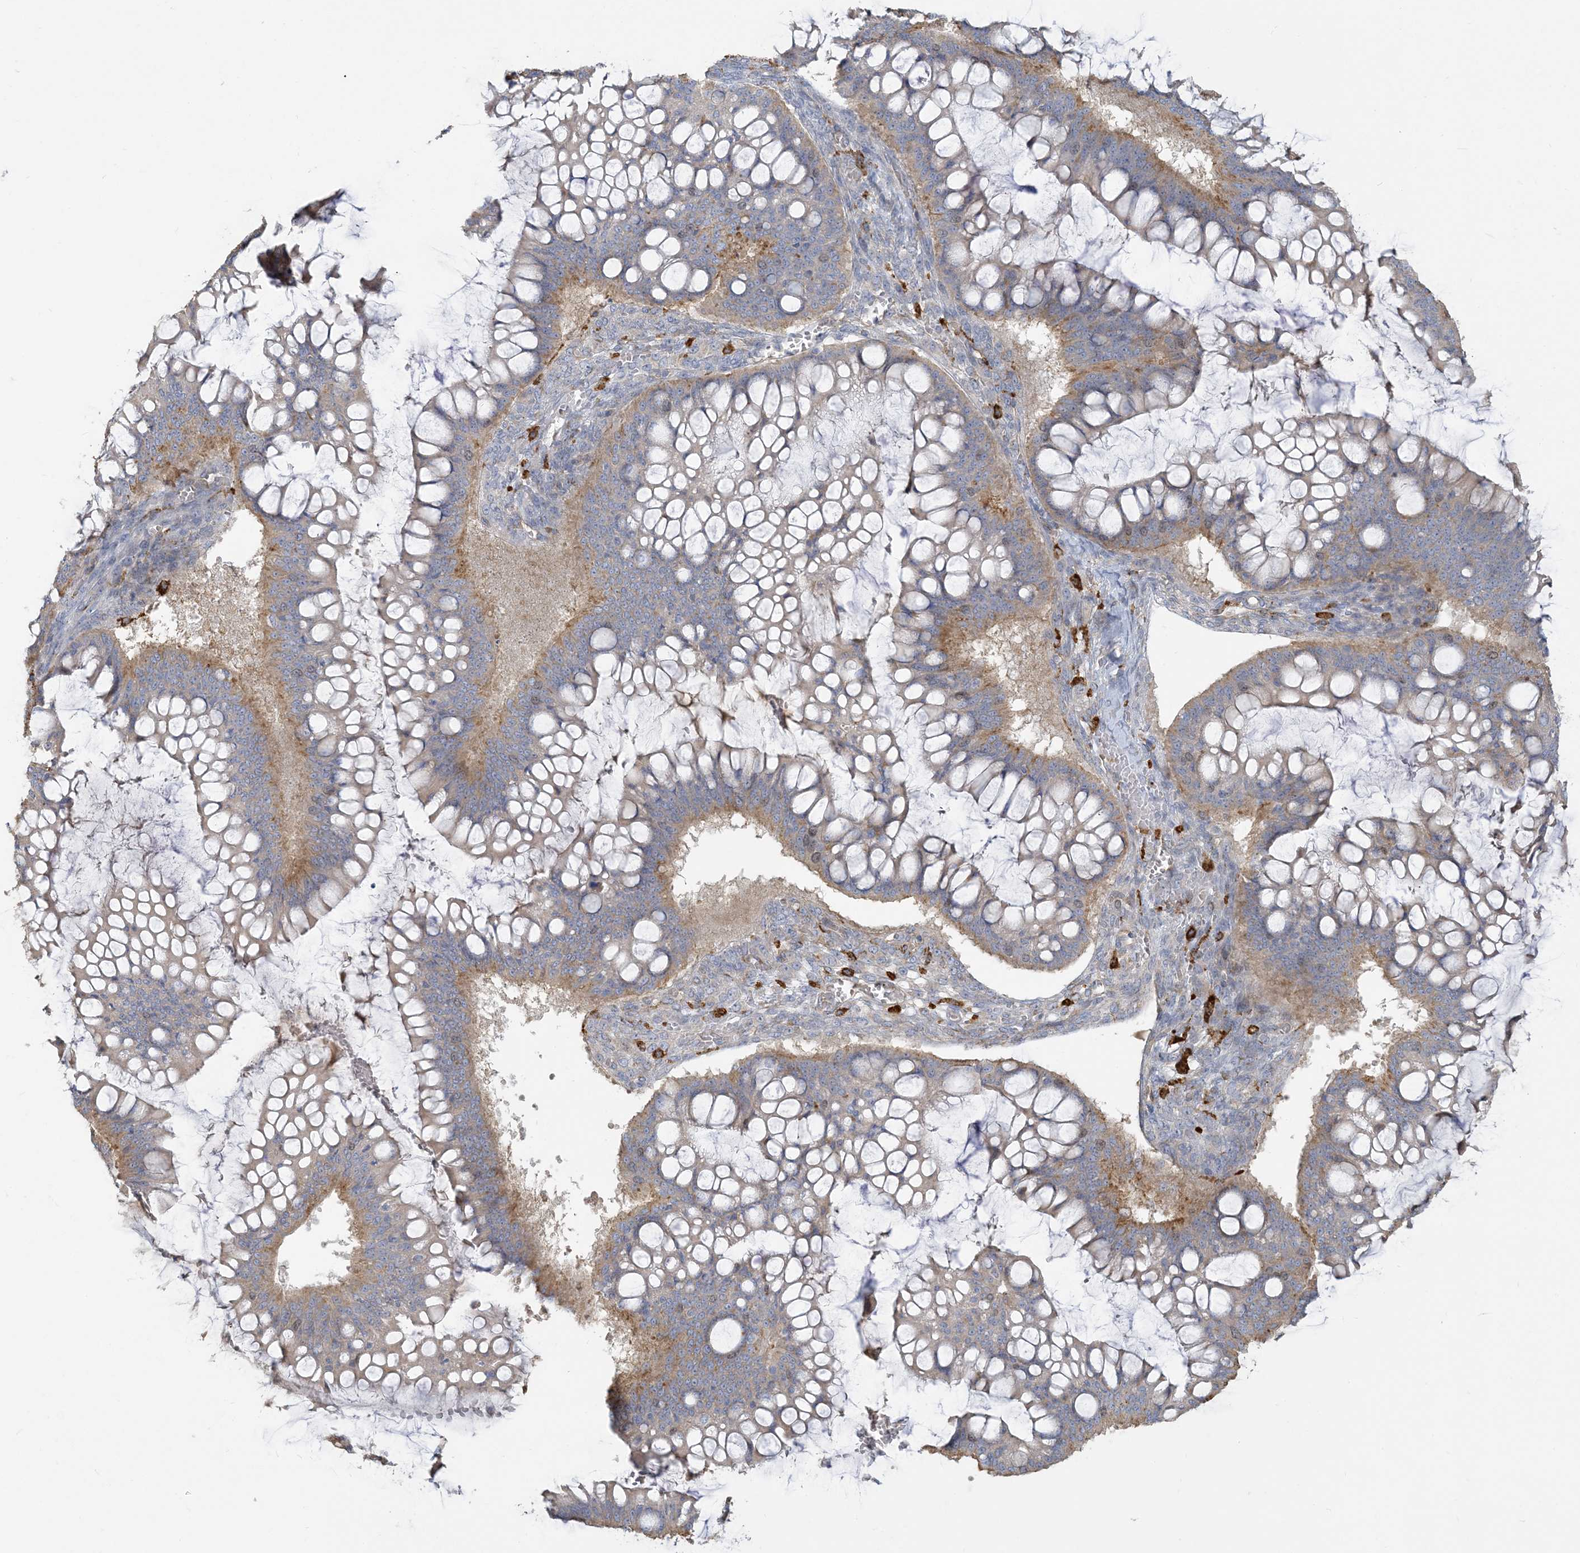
{"staining": {"intensity": "moderate", "quantity": "25%-75%", "location": "cytoplasmic/membranous"}, "tissue": "ovarian cancer", "cell_type": "Tumor cells", "image_type": "cancer", "snomed": [{"axis": "morphology", "description": "Cystadenocarcinoma, mucinous, NOS"}, {"axis": "topography", "description": "Ovary"}], "caption": "This micrograph displays ovarian cancer stained with immunohistochemistry (IHC) to label a protein in brown. The cytoplasmic/membranous of tumor cells show moderate positivity for the protein. Nuclei are counter-stained blue.", "gene": "PEAR1", "patient": {"sex": "female", "age": 73}}